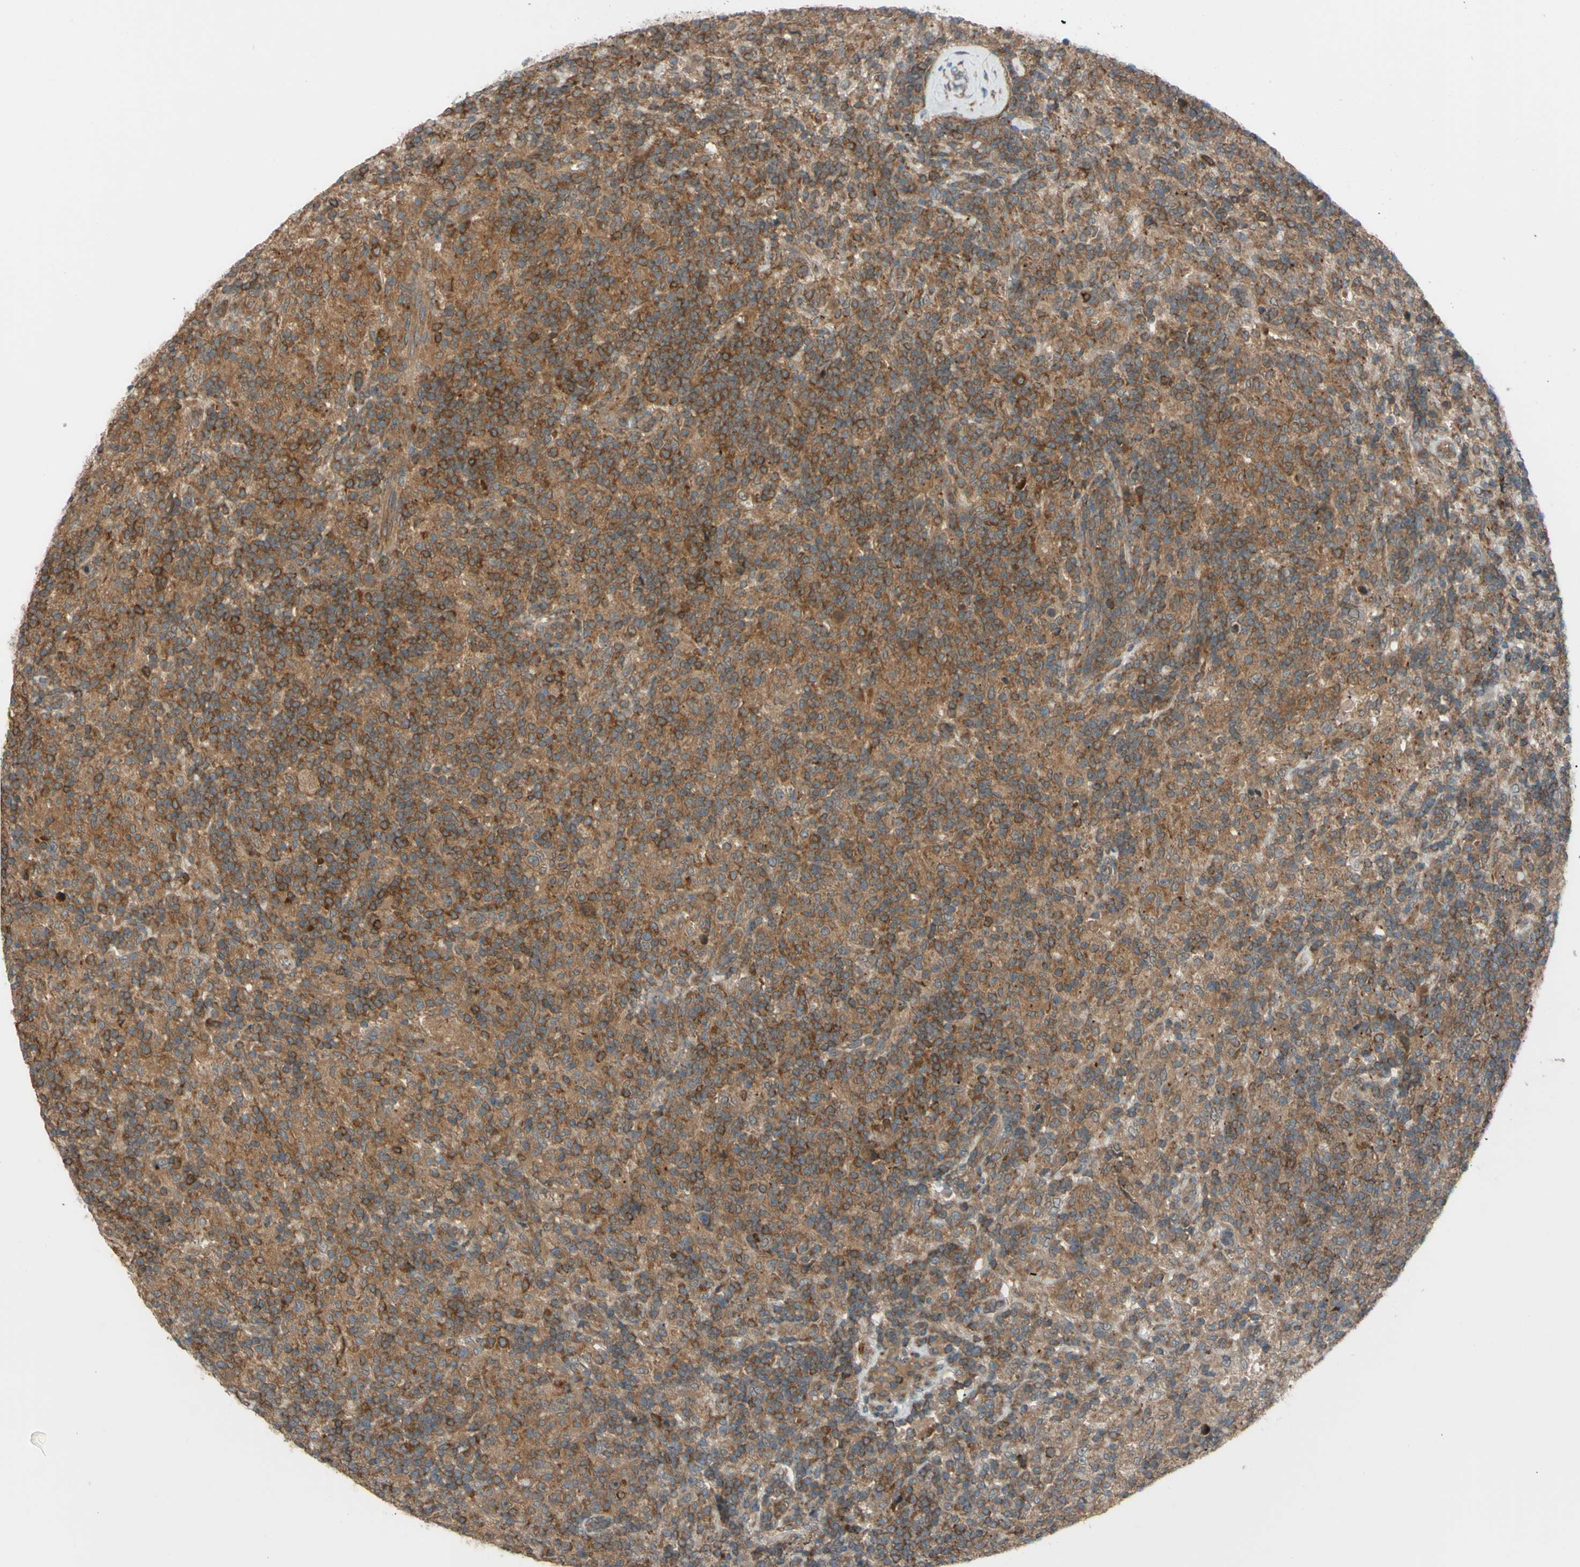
{"staining": {"intensity": "weak", "quantity": ">75%", "location": "cytoplasmic/membranous"}, "tissue": "lymphoma", "cell_type": "Tumor cells", "image_type": "cancer", "snomed": [{"axis": "morphology", "description": "Hodgkin's disease, NOS"}, {"axis": "topography", "description": "Lymph node"}], "caption": "Immunohistochemistry (IHC) of human lymphoma shows low levels of weak cytoplasmic/membranous expression in about >75% of tumor cells. The protein is shown in brown color, while the nuclei are stained blue.", "gene": "FLII", "patient": {"sex": "male", "age": 70}}